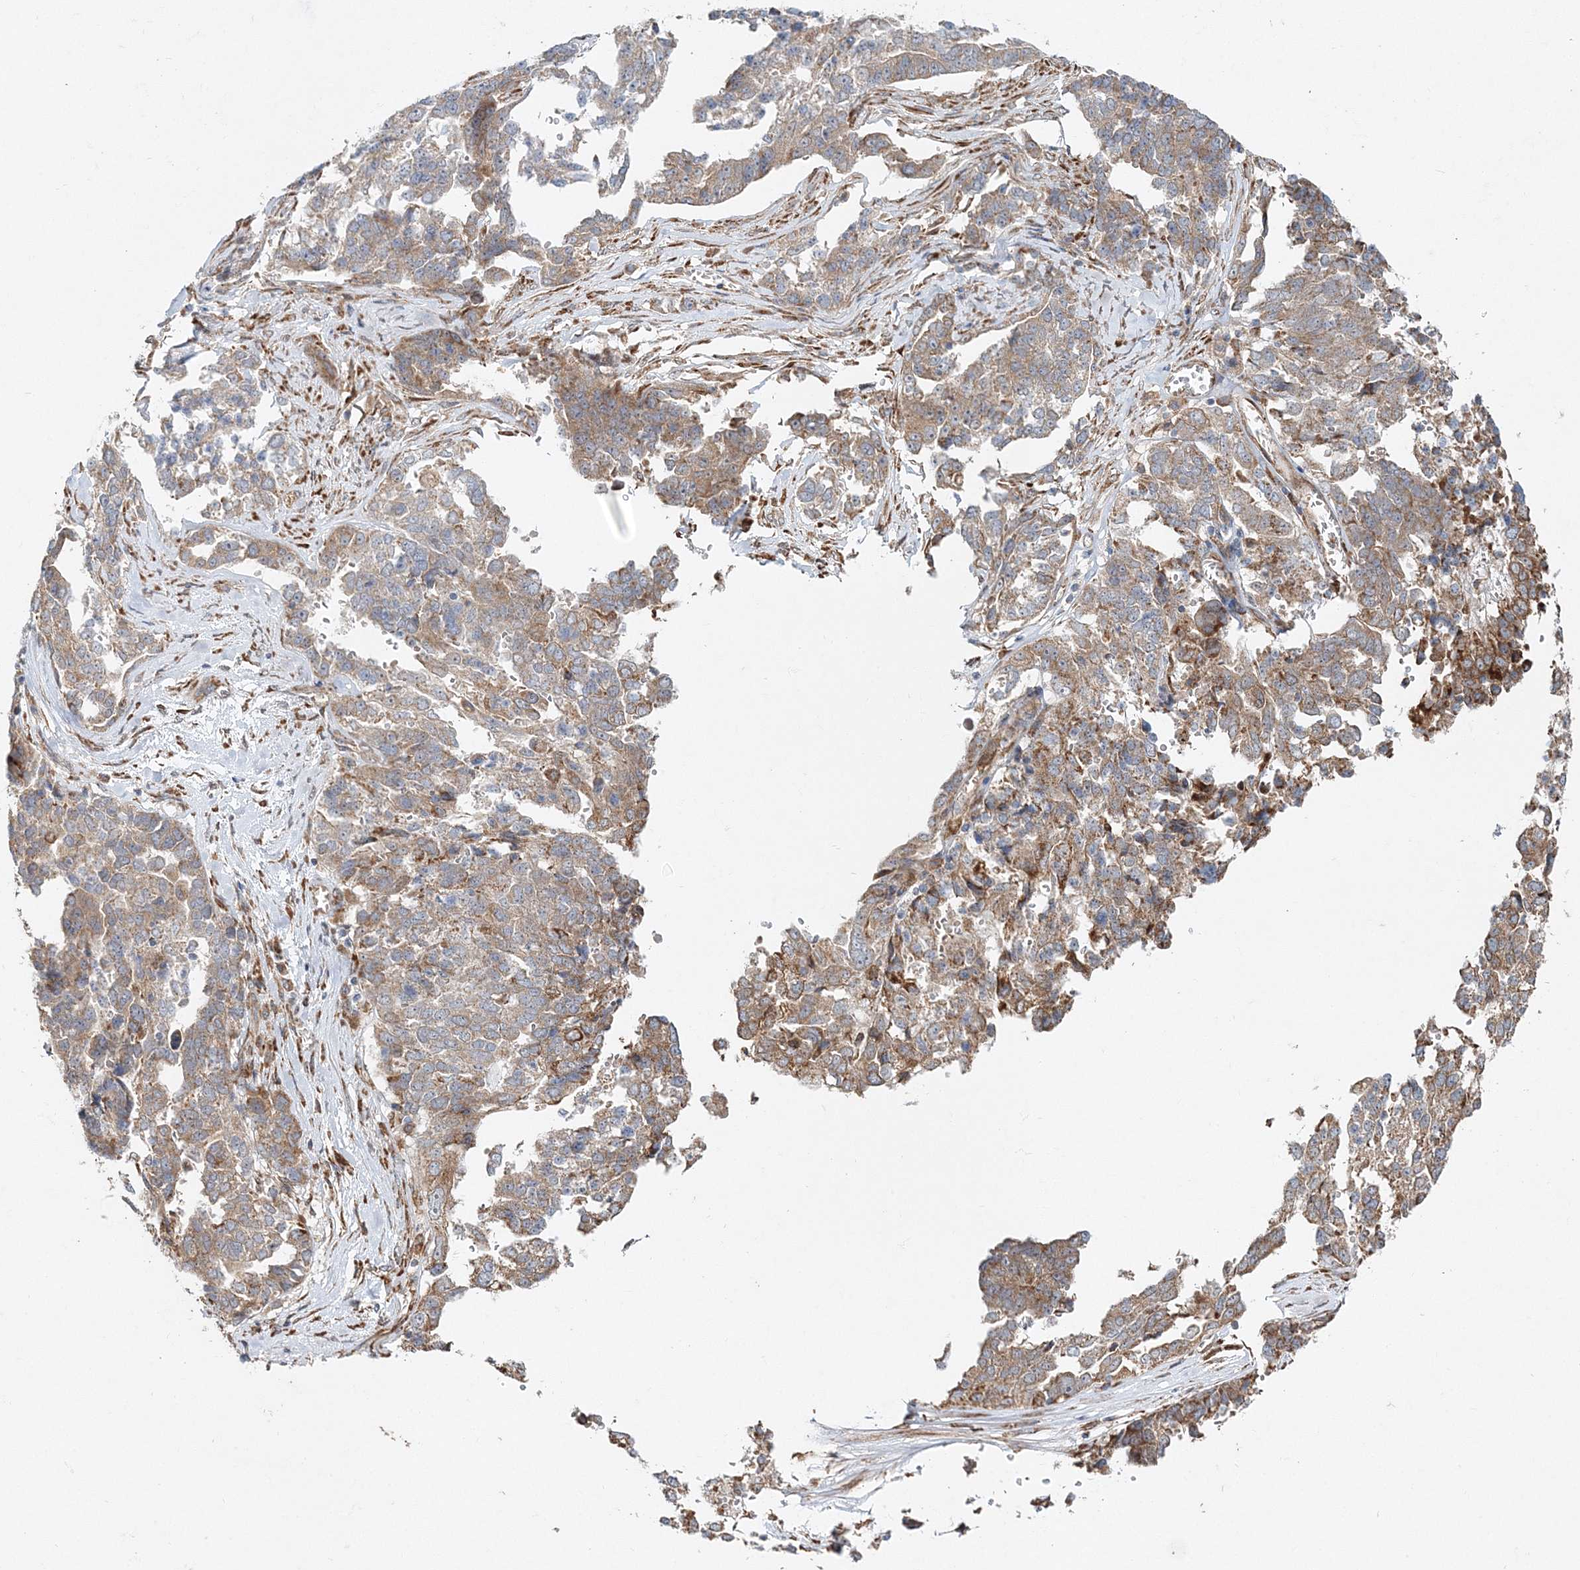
{"staining": {"intensity": "moderate", "quantity": ">75%", "location": "cytoplasmic/membranous"}, "tissue": "ovarian cancer", "cell_type": "Tumor cells", "image_type": "cancer", "snomed": [{"axis": "morphology", "description": "Cystadenocarcinoma, serous, NOS"}, {"axis": "topography", "description": "Ovary"}], "caption": "A micrograph of ovarian serous cystadenocarcinoma stained for a protein exhibits moderate cytoplasmic/membranous brown staining in tumor cells.", "gene": "ZFYVE16", "patient": {"sex": "female", "age": 44}}